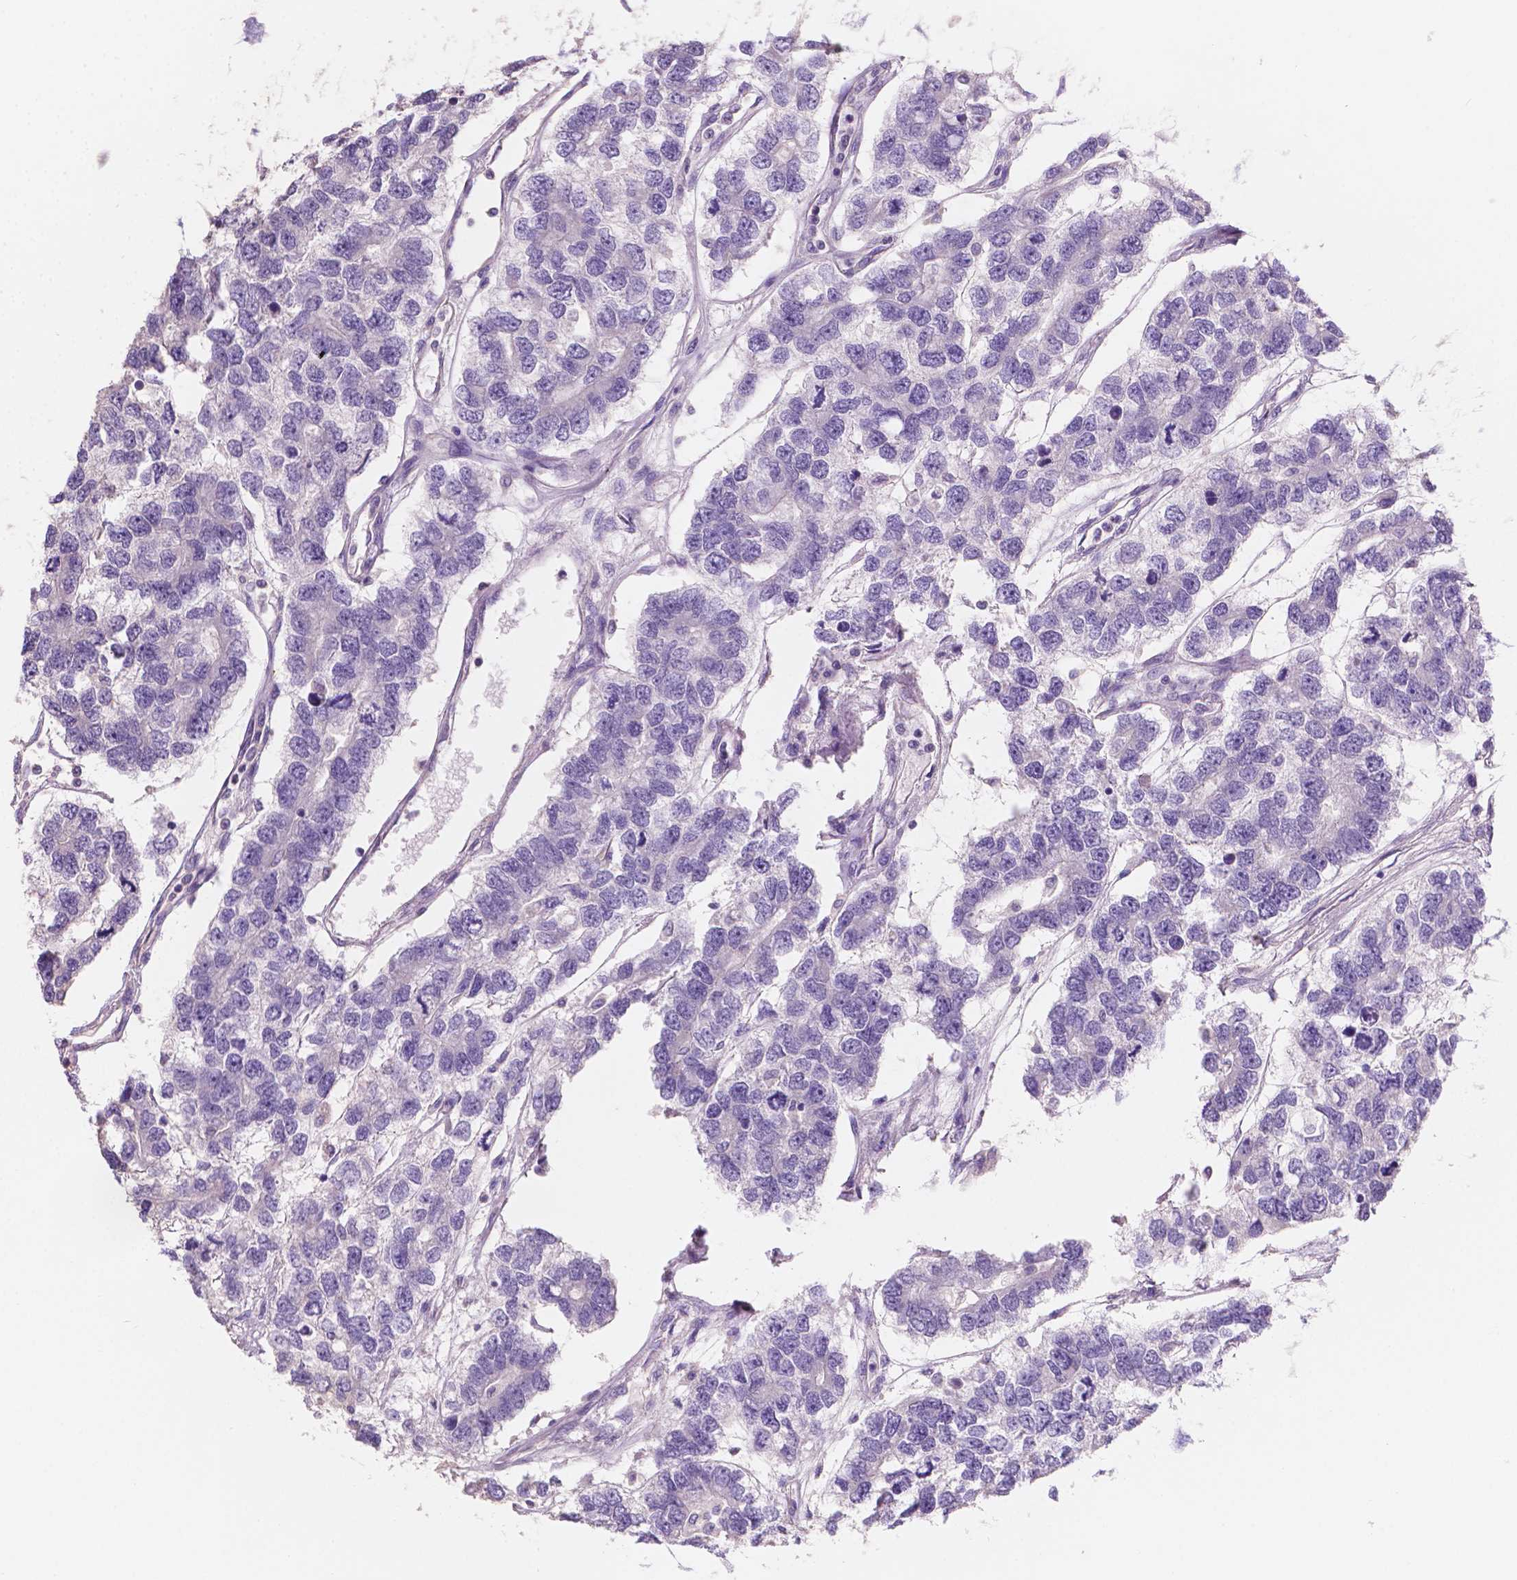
{"staining": {"intensity": "negative", "quantity": "none", "location": "none"}, "tissue": "testis cancer", "cell_type": "Tumor cells", "image_type": "cancer", "snomed": [{"axis": "morphology", "description": "Seminoma, NOS"}, {"axis": "topography", "description": "Testis"}], "caption": "Human testis cancer stained for a protein using IHC displays no positivity in tumor cells.", "gene": "SBSN", "patient": {"sex": "male", "age": 52}}